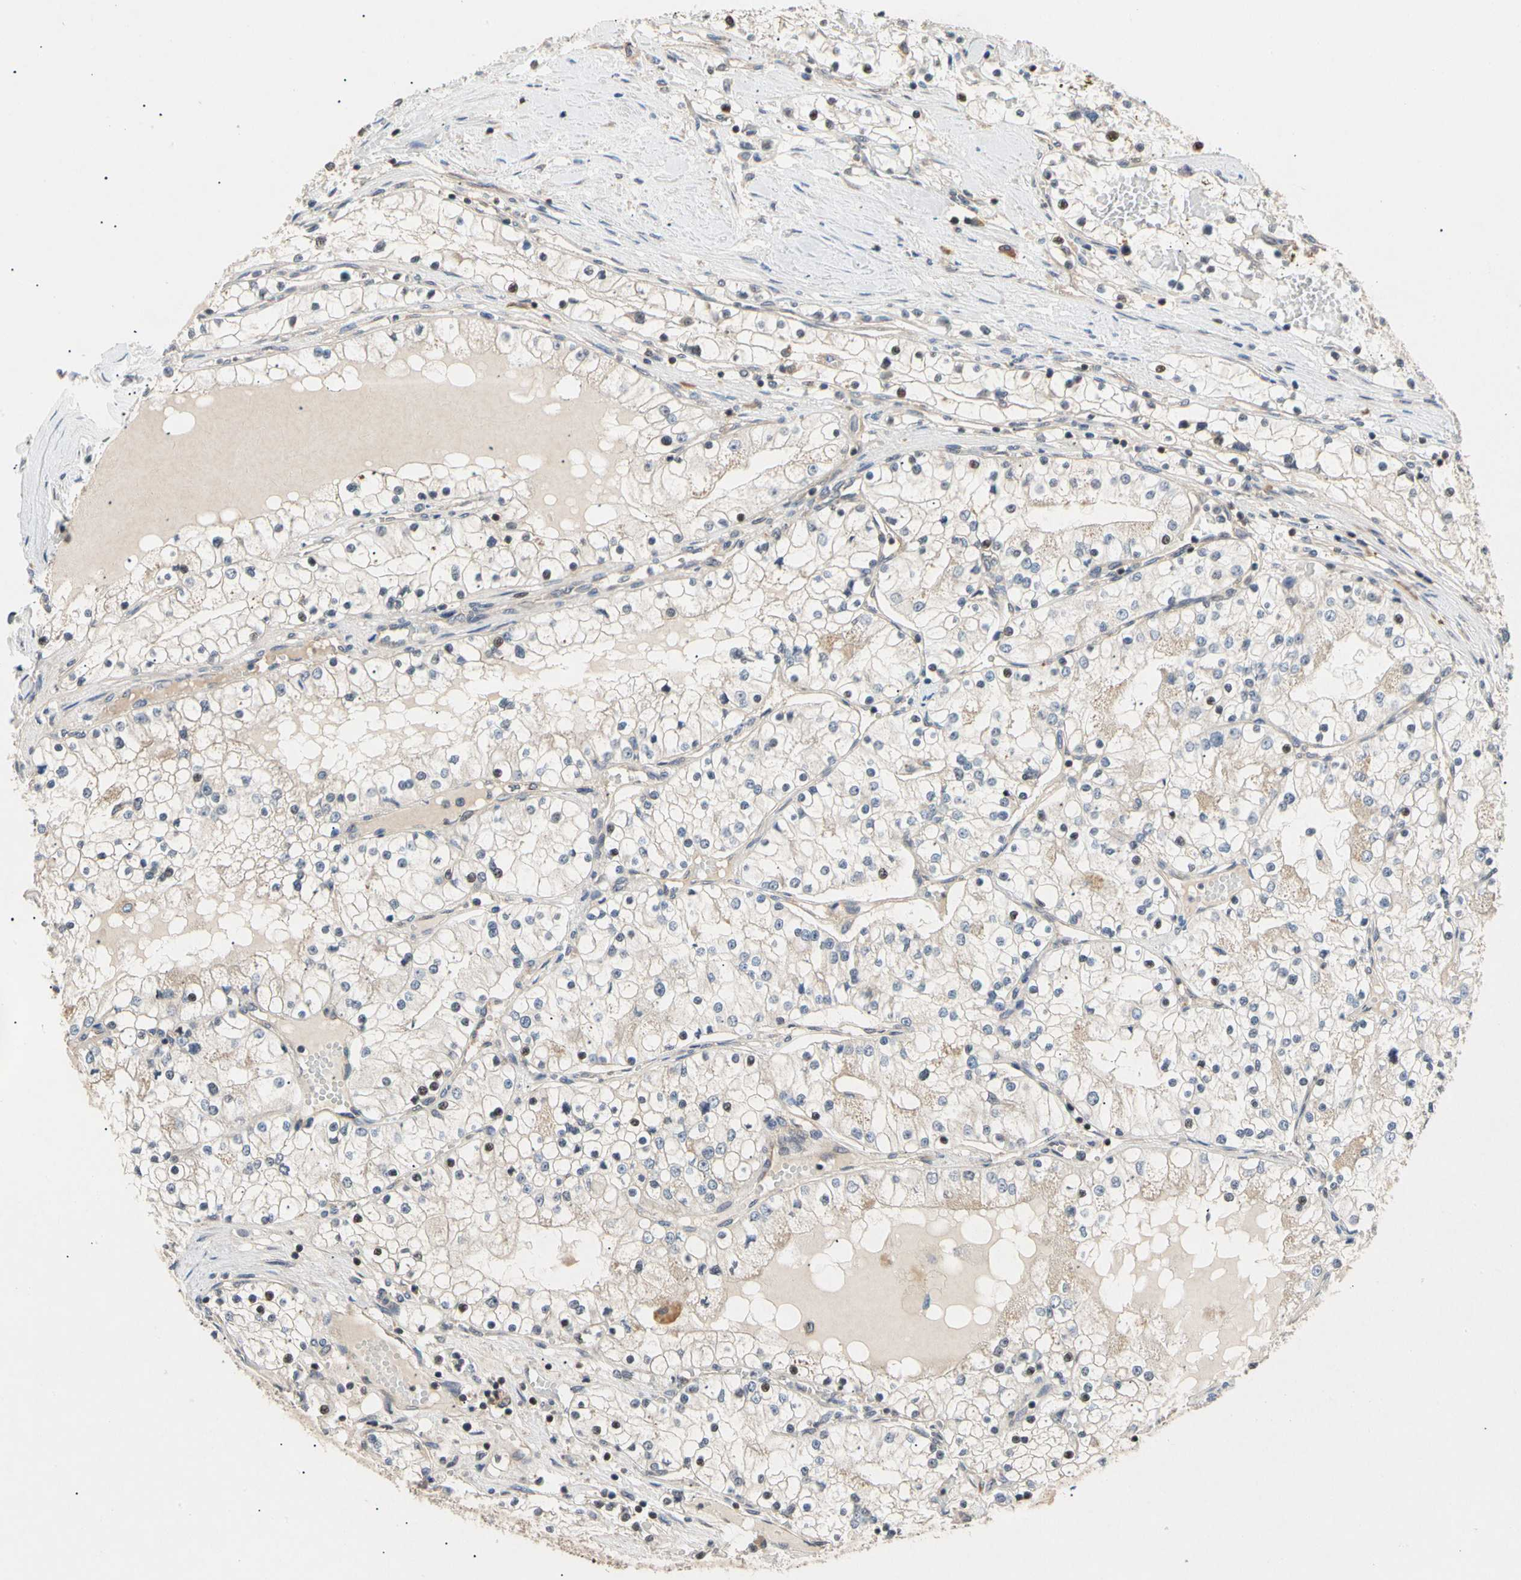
{"staining": {"intensity": "negative", "quantity": "none", "location": "none"}, "tissue": "renal cancer", "cell_type": "Tumor cells", "image_type": "cancer", "snomed": [{"axis": "morphology", "description": "Adenocarcinoma, NOS"}, {"axis": "topography", "description": "Kidney"}], "caption": "Protein analysis of renal cancer (adenocarcinoma) shows no significant staining in tumor cells.", "gene": "EIF1AX", "patient": {"sex": "male", "age": 68}}